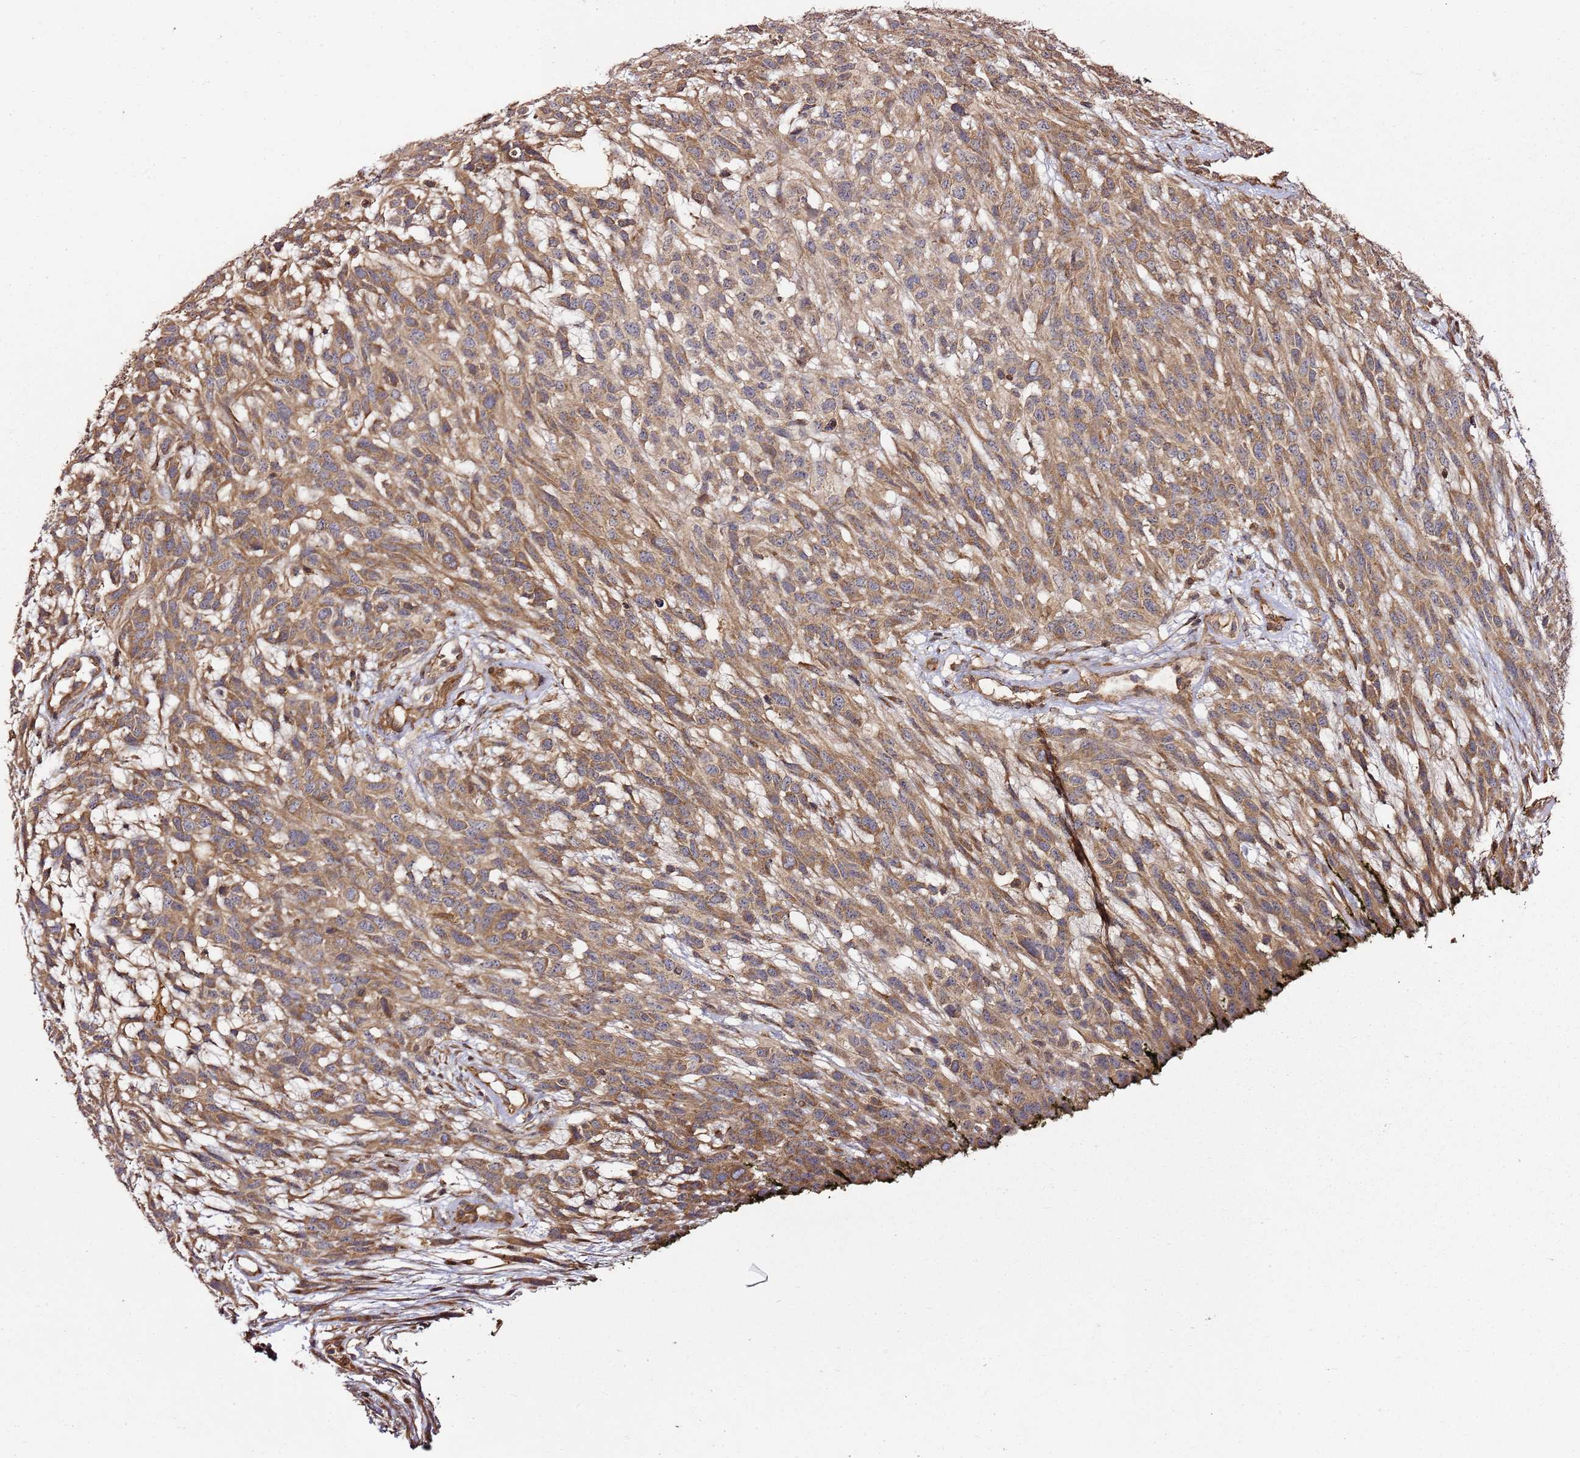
{"staining": {"intensity": "moderate", "quantity": ">75%", "location": "cytoplasmic/membranous"}, "tissue": "melanoma", "cell_type": "Tumor cells", "image_type": "cancer", "snomed": [{"axis": "morphology", "description": "Normal morphology"}, {"axis": "morphology", "description": "Malignant melanoma, NOS"}, {"axis": "topography", "description": "Skin"}], "caption": "Protein staining displays moderate cytoplasmic/membranous staining in about >75% of tumor cells in malignant melanoma.", "gene": "TM2D2", "patient": {"sex": "female", "age": 72}}